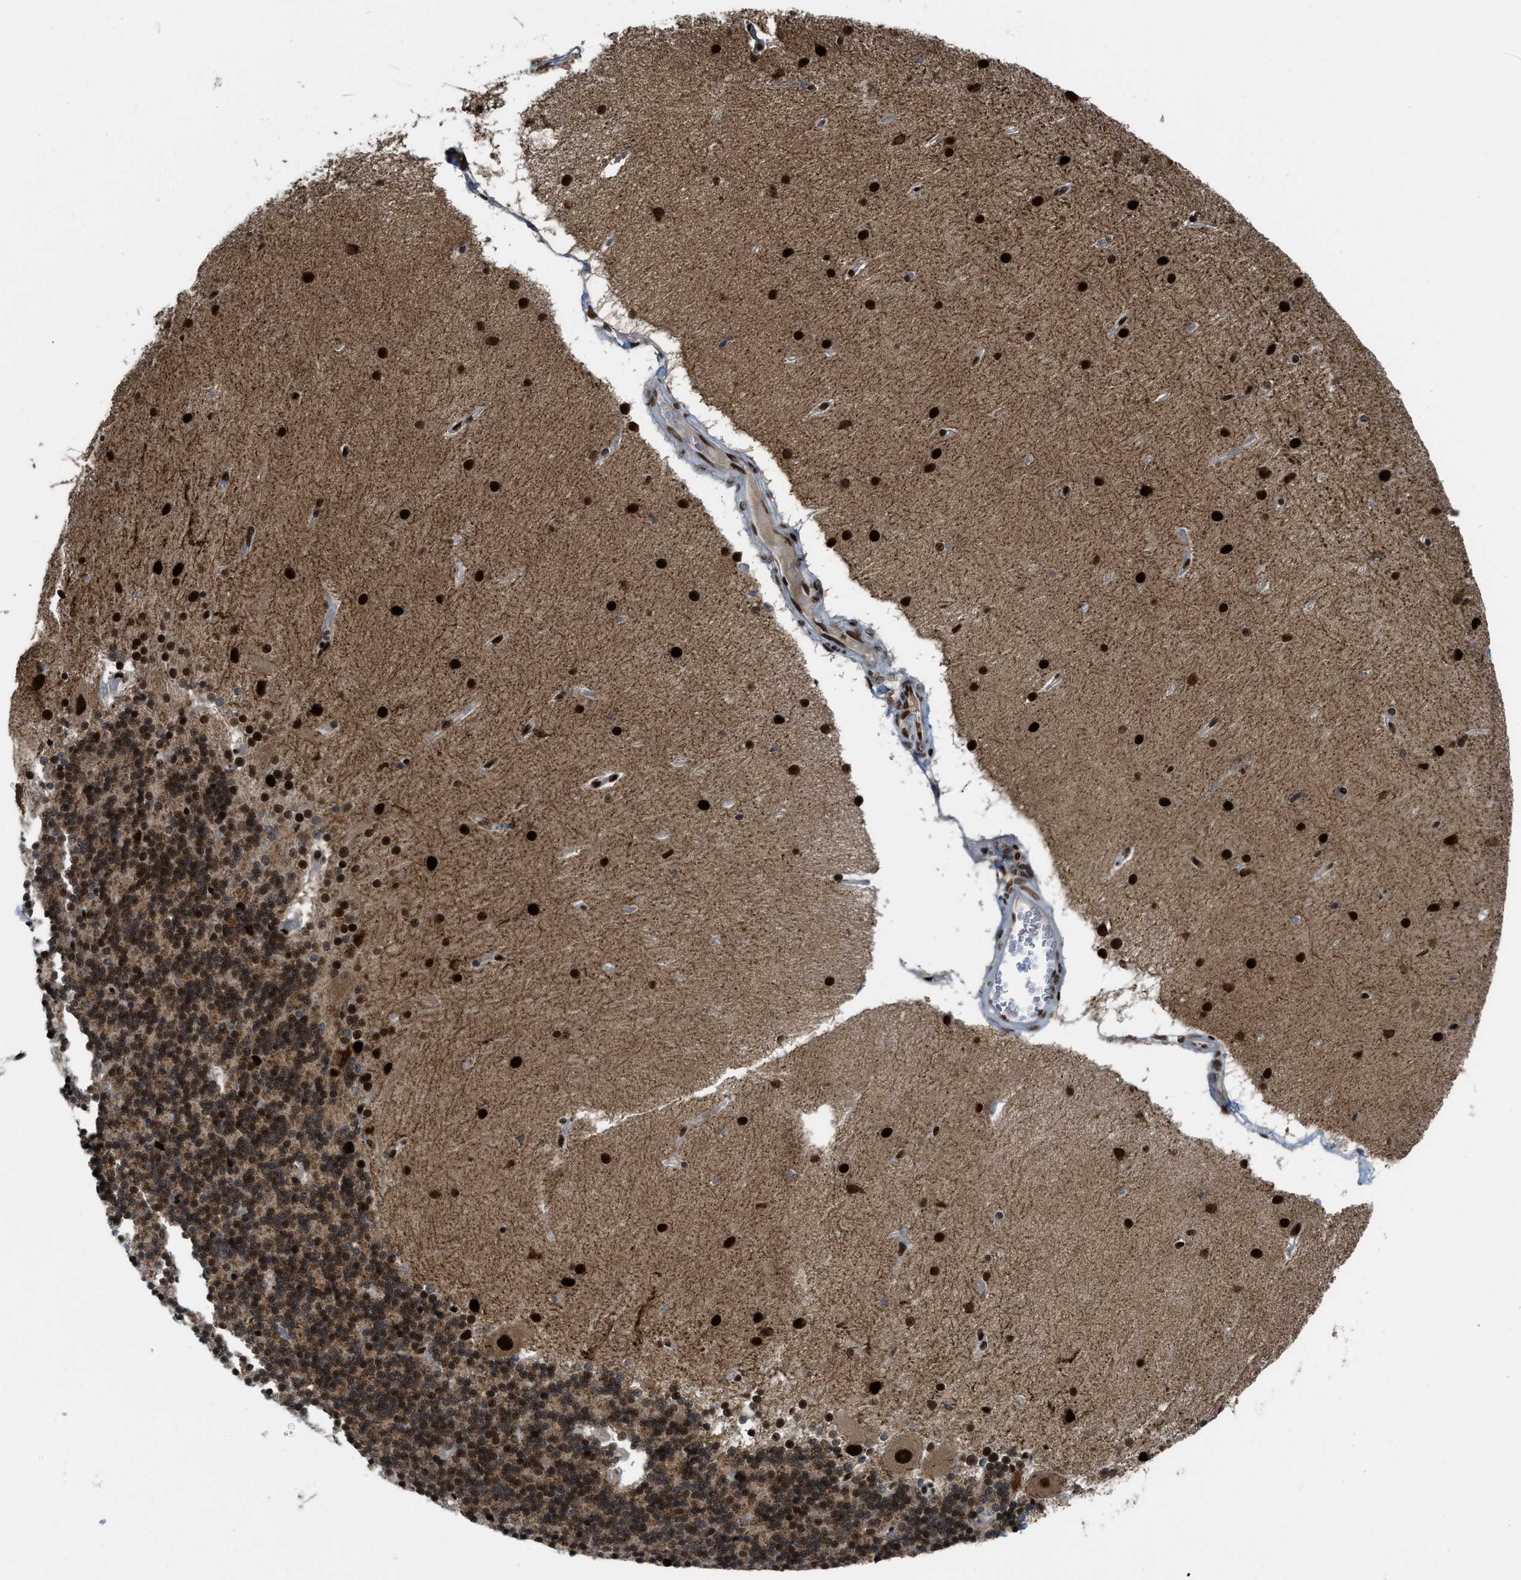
{"staining": {"intensity": "strong", "quantity": ">75%", "location": "nuclear"}, "tissue": "cerebellum", "cell_type": "Cells in granular layer", "image_type": "normal", "snomed": [{"axis": "morphology", "description": "Normal tissue, NOS"}, {"axis": "topography", "description": "Cerebellum"}], "caption": "Protein expression analysis of benign cerebellum demonstrates strong nuclear expression in approximately >75% of cells in granular layer. Using DAB (3,3'-diaminobenzidine) (brown) and hematoxylin (blue) stains, captured at high magnification using brightfield microscopy.", "gene": "RFX5", "patient": {"sex": "female", "age": 54}}